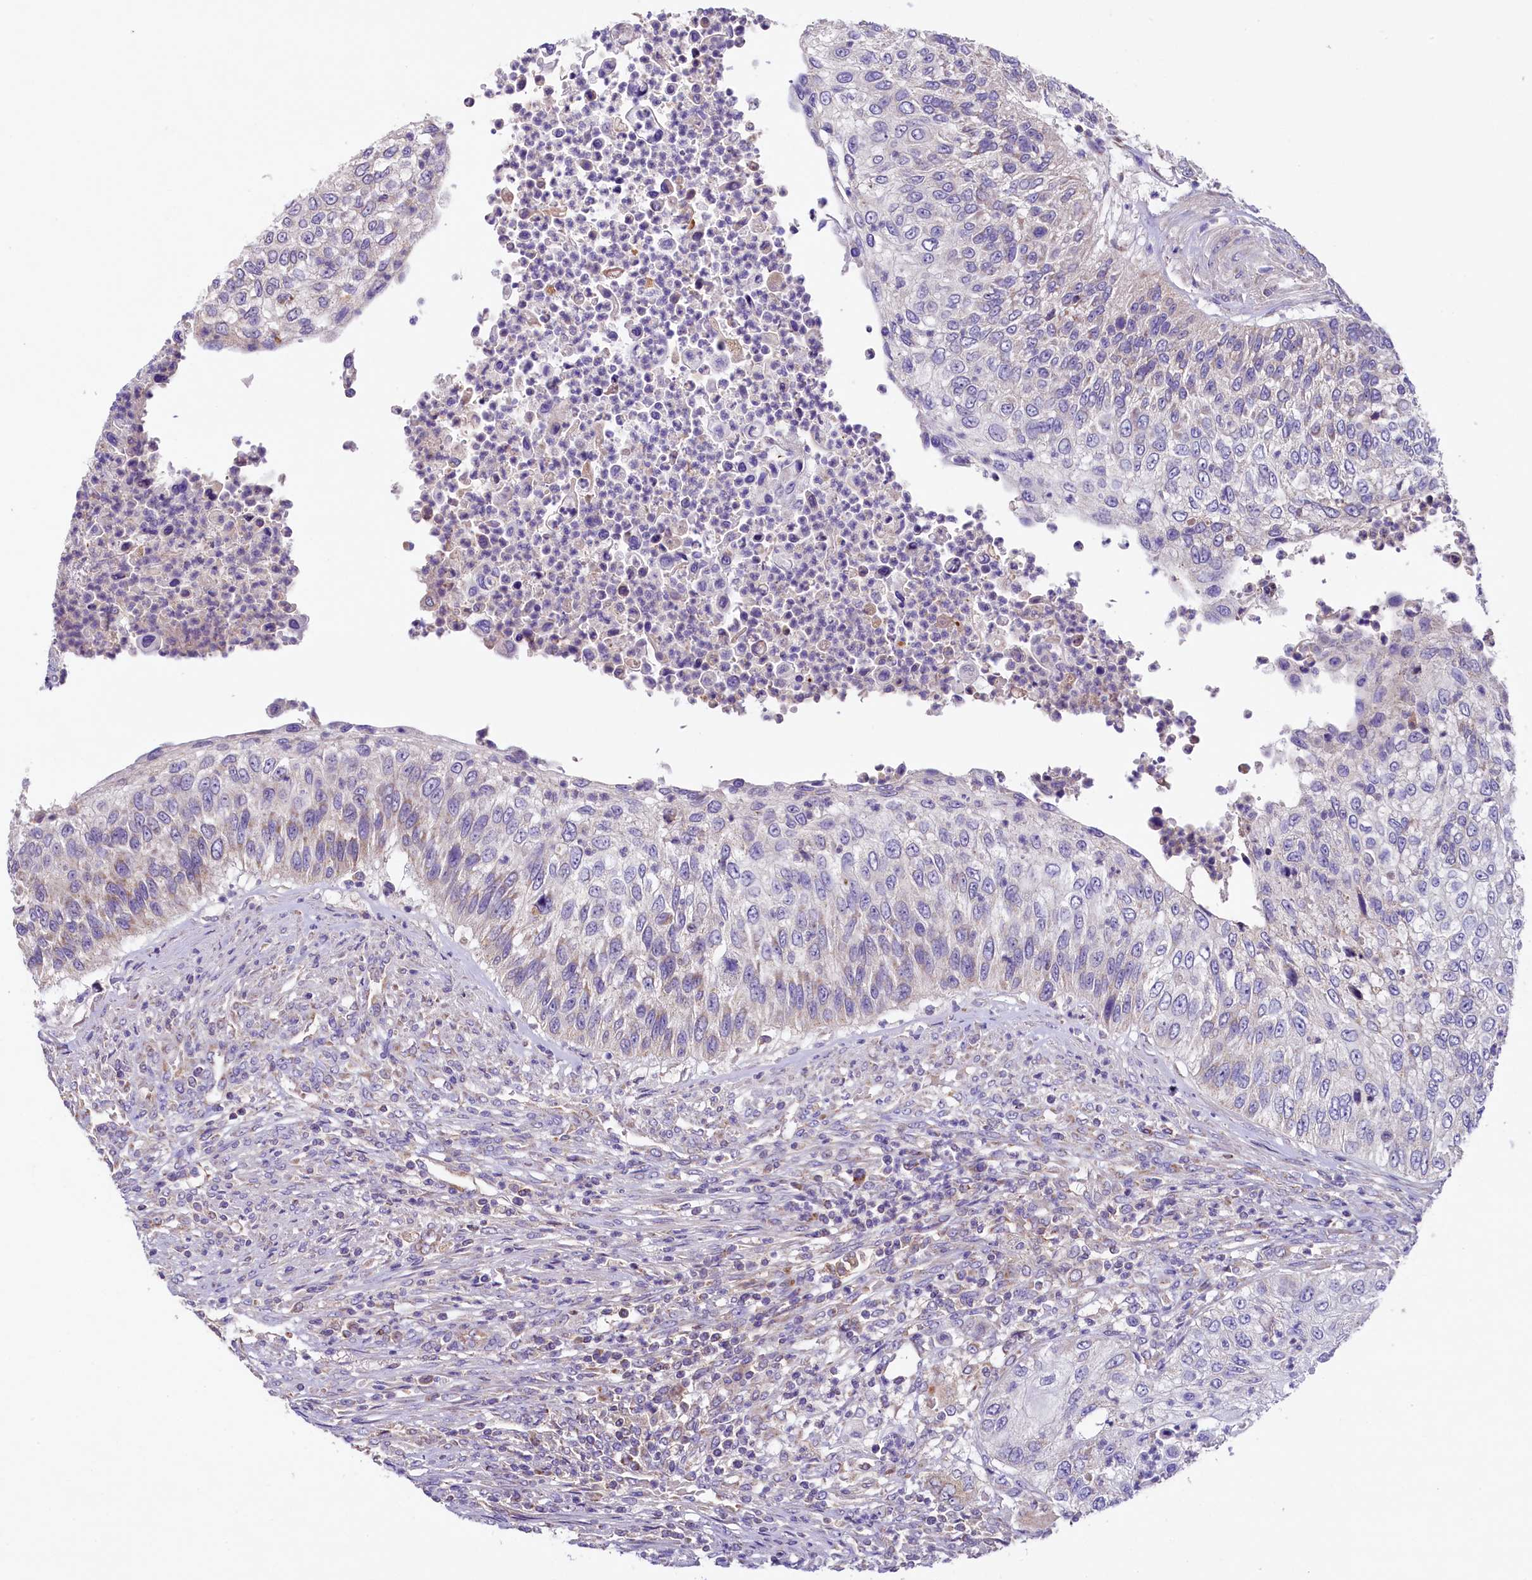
{"staining": {"intensity": "negative", "quantity": "none", "location": "none"}, "tissue": "urothelial cancer", "cell_type": "Tumor cells", "image_type": "cancer", "snomed": [{"axis": "morphology", "description": "Urothelial carcinoma, High grade"}, {"axis": "topography", "description": "Urinary bladder"}], "caption": "There is no significant expression in tumor cells of high-grade urothelial carcinoma. (DAB immunohistochemistry (IHC) with hematoxylin counter stain).", "gene": "PMPCB", "patient": {"sex": "female", "age": 60}}